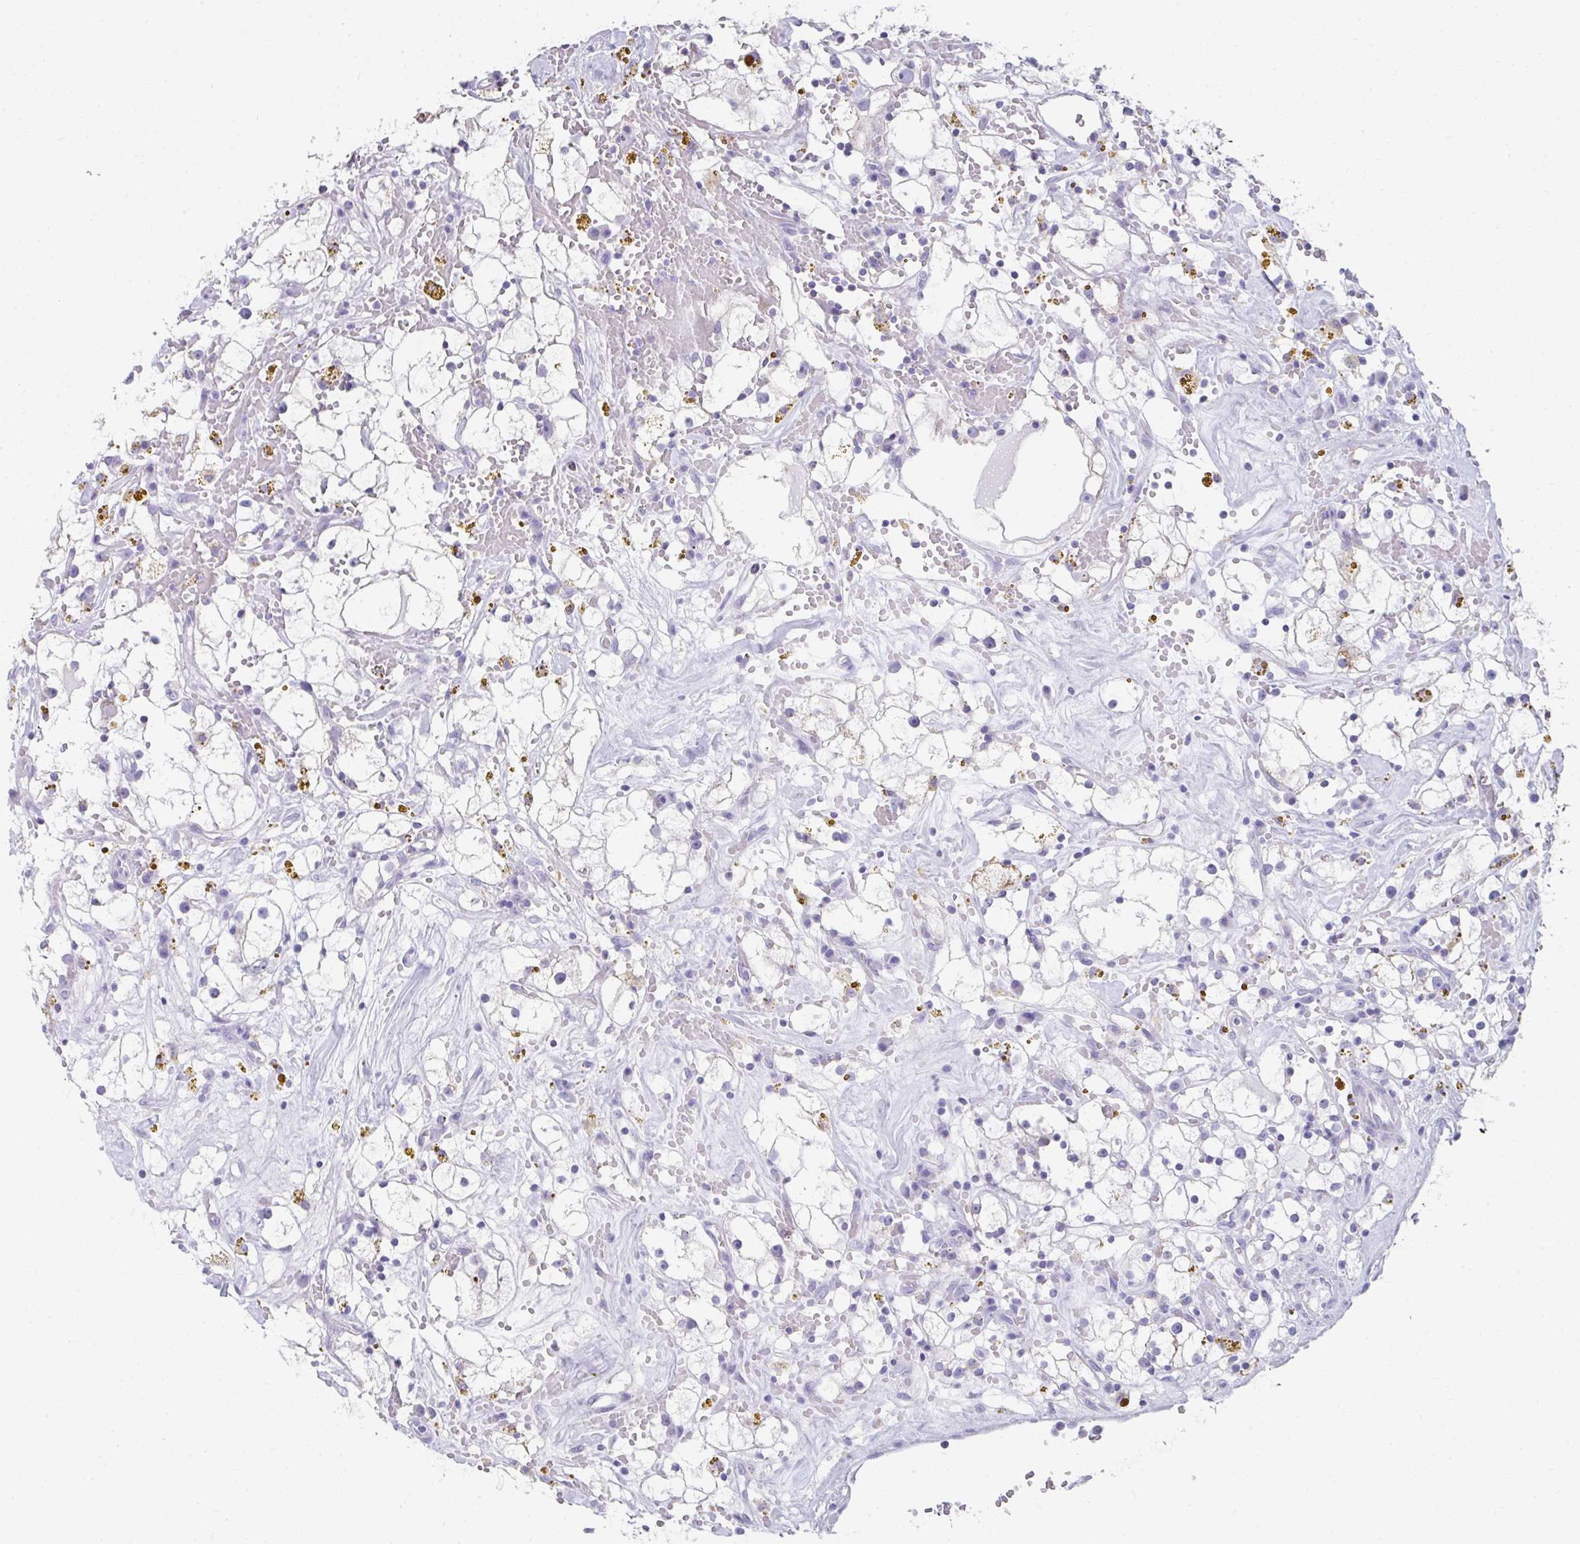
{"staining": {"intensity": "negative", "quantity": "none", "location": "none"}, "tissue": "renal cancer", "cell_type": "Tumor cells", "image_type": "cancer", "snomed": [{"axis": "morphology", "description": "Adenocarcinoma, NOS"}, {"axis": "topography", "description": "Kidney"}], "caption": "Immunohistochemistry image of neoplastic tissue: human adenocarcinoma (renal) stained with DAB displays no significant protein positivity in tumor cells.", "gene": "RLF", "patient": {"sex": "male", "age": 56}}